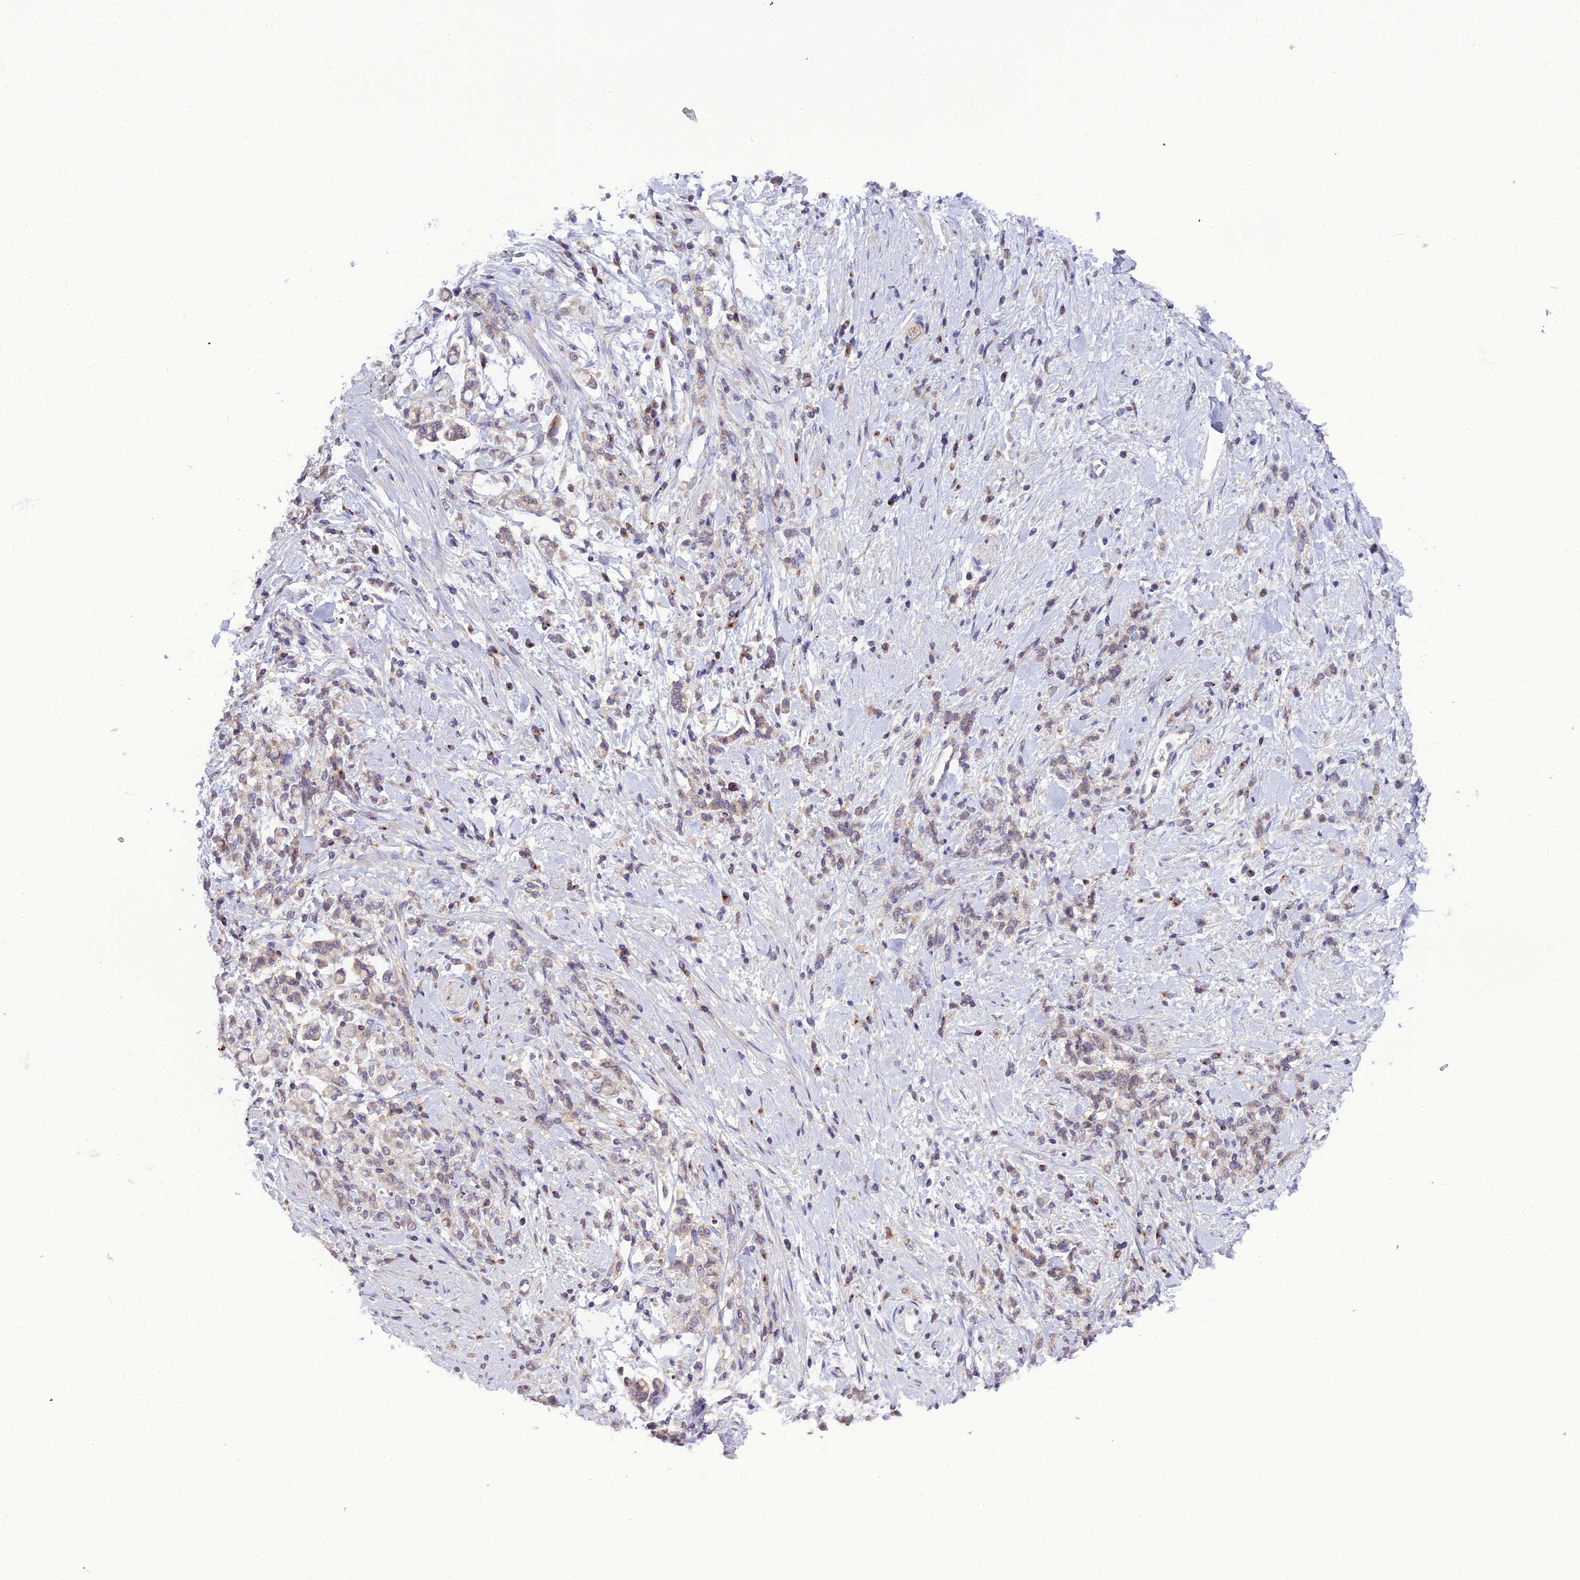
{"staining": {"intensity": "weak", "quantity": "25%-75%", "location": "cytoplasmic/membranous"}, "tissue": "stomach cancer", "cell_type": "Tumor cells", "image_type": "cancer", "snomed": [{"axis": "morphology", "description": "Adenocarcinoma, NOS"}, {"axis": "topography", "description": "Stomach"}], "caption": "Protein staining of stomach adenocarcinoma tissue displays weak cytoplasmic/membranous expression in approximately 25%-75% of tumor cells. (DAB IHC, brown staining for protein, blue staining for nuclei).", "gene": "GOLPH3", "patient": {"sex": "female", "age": 60}}